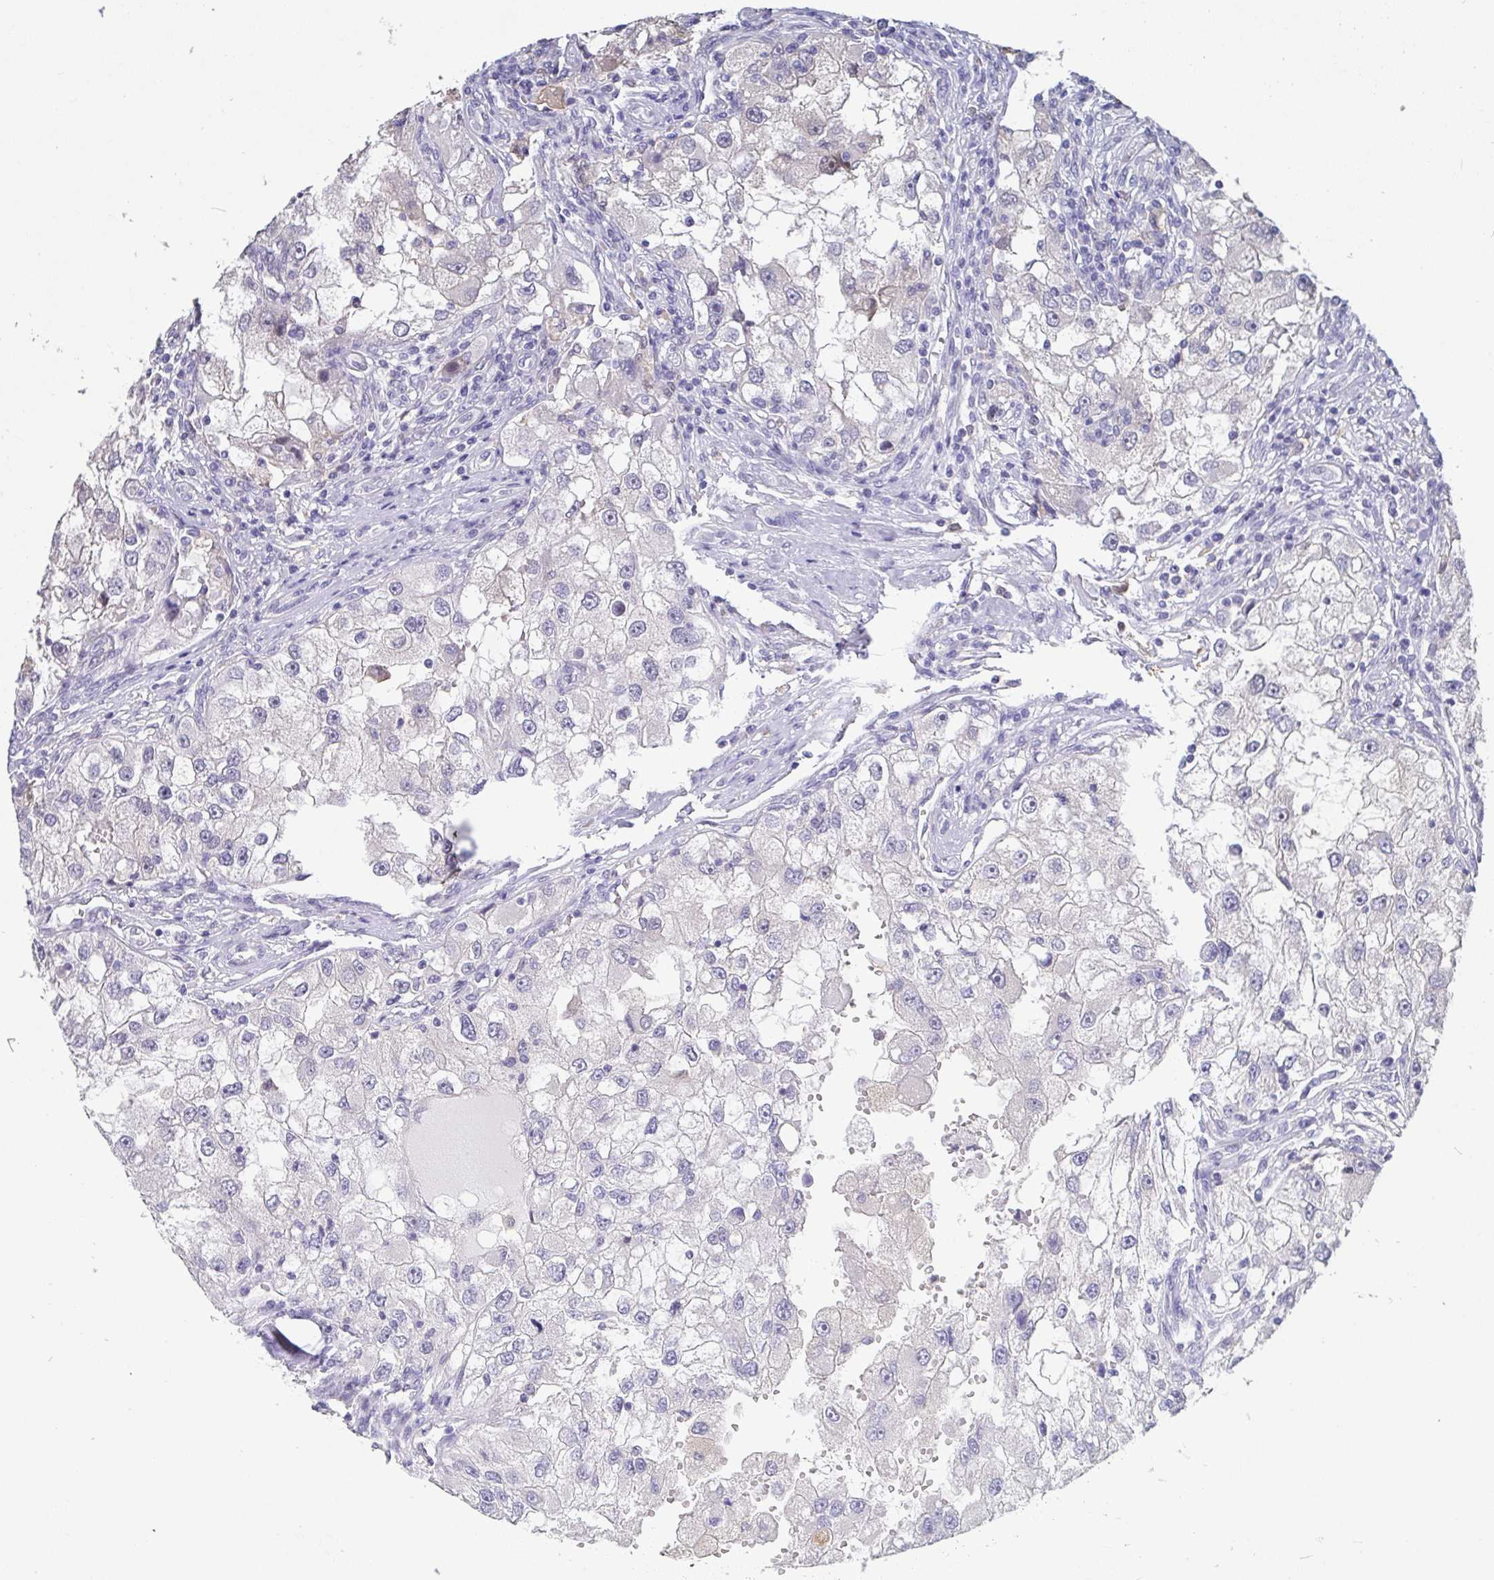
{"staining": {"intensity": "negative", "quantity": "none", "location": "none"}, "tissue": "renal cancer", "cell_type": "Tumor cells", "image_type": "cancer", "snomed": [{"axis": "morphology", "description": "Adenocarcinoma, NOS"}, {"axis": "topography", "description": "Kidney"}], "caption": "Adenocarcinoma (renal) stained for a protein using immunohistochemistry (IHC) demonstrates no expression tumor cells.", "gene": "IDH1", "patient": {"sex": "male", "age": 63}}